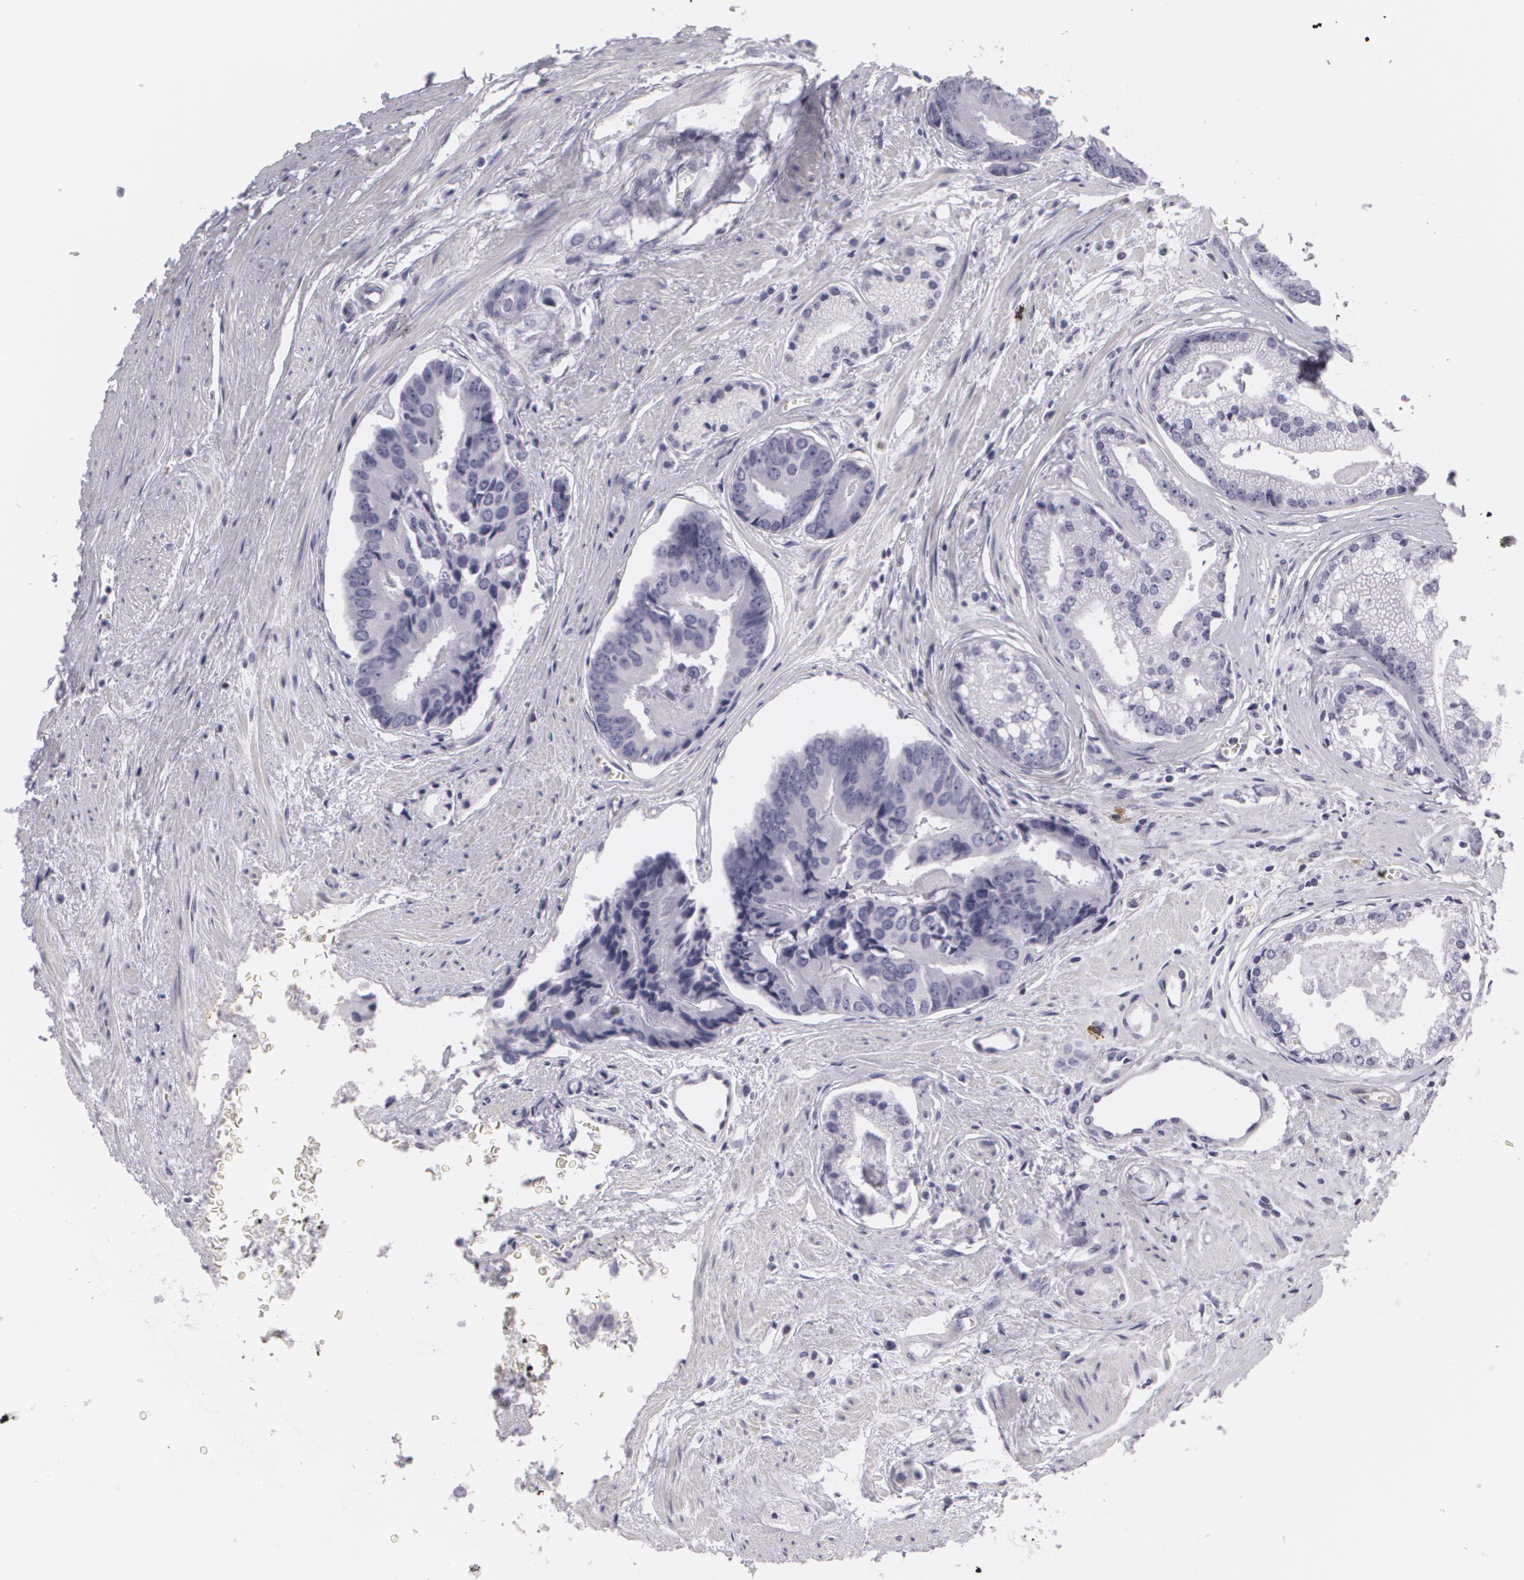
{"staining": {"intensity": "negative", "quantity": "none", "location": "none"}, "tissue": "prostate cancer", "cell_type": "Tumor cells", "image_type": "cancer", "snomed": [{"axis": "morphology", "description": "Adenocarcinoma, High grade"}, {"axis": "topography", "description": "Prostate"}], "caption": "The photomicrograph exhibits no staining of tumor cells in prostate cancer (high-grade adenocarcinoma).", "gene": "MAP2", "patient": {"sex": "male", "age": 56}}